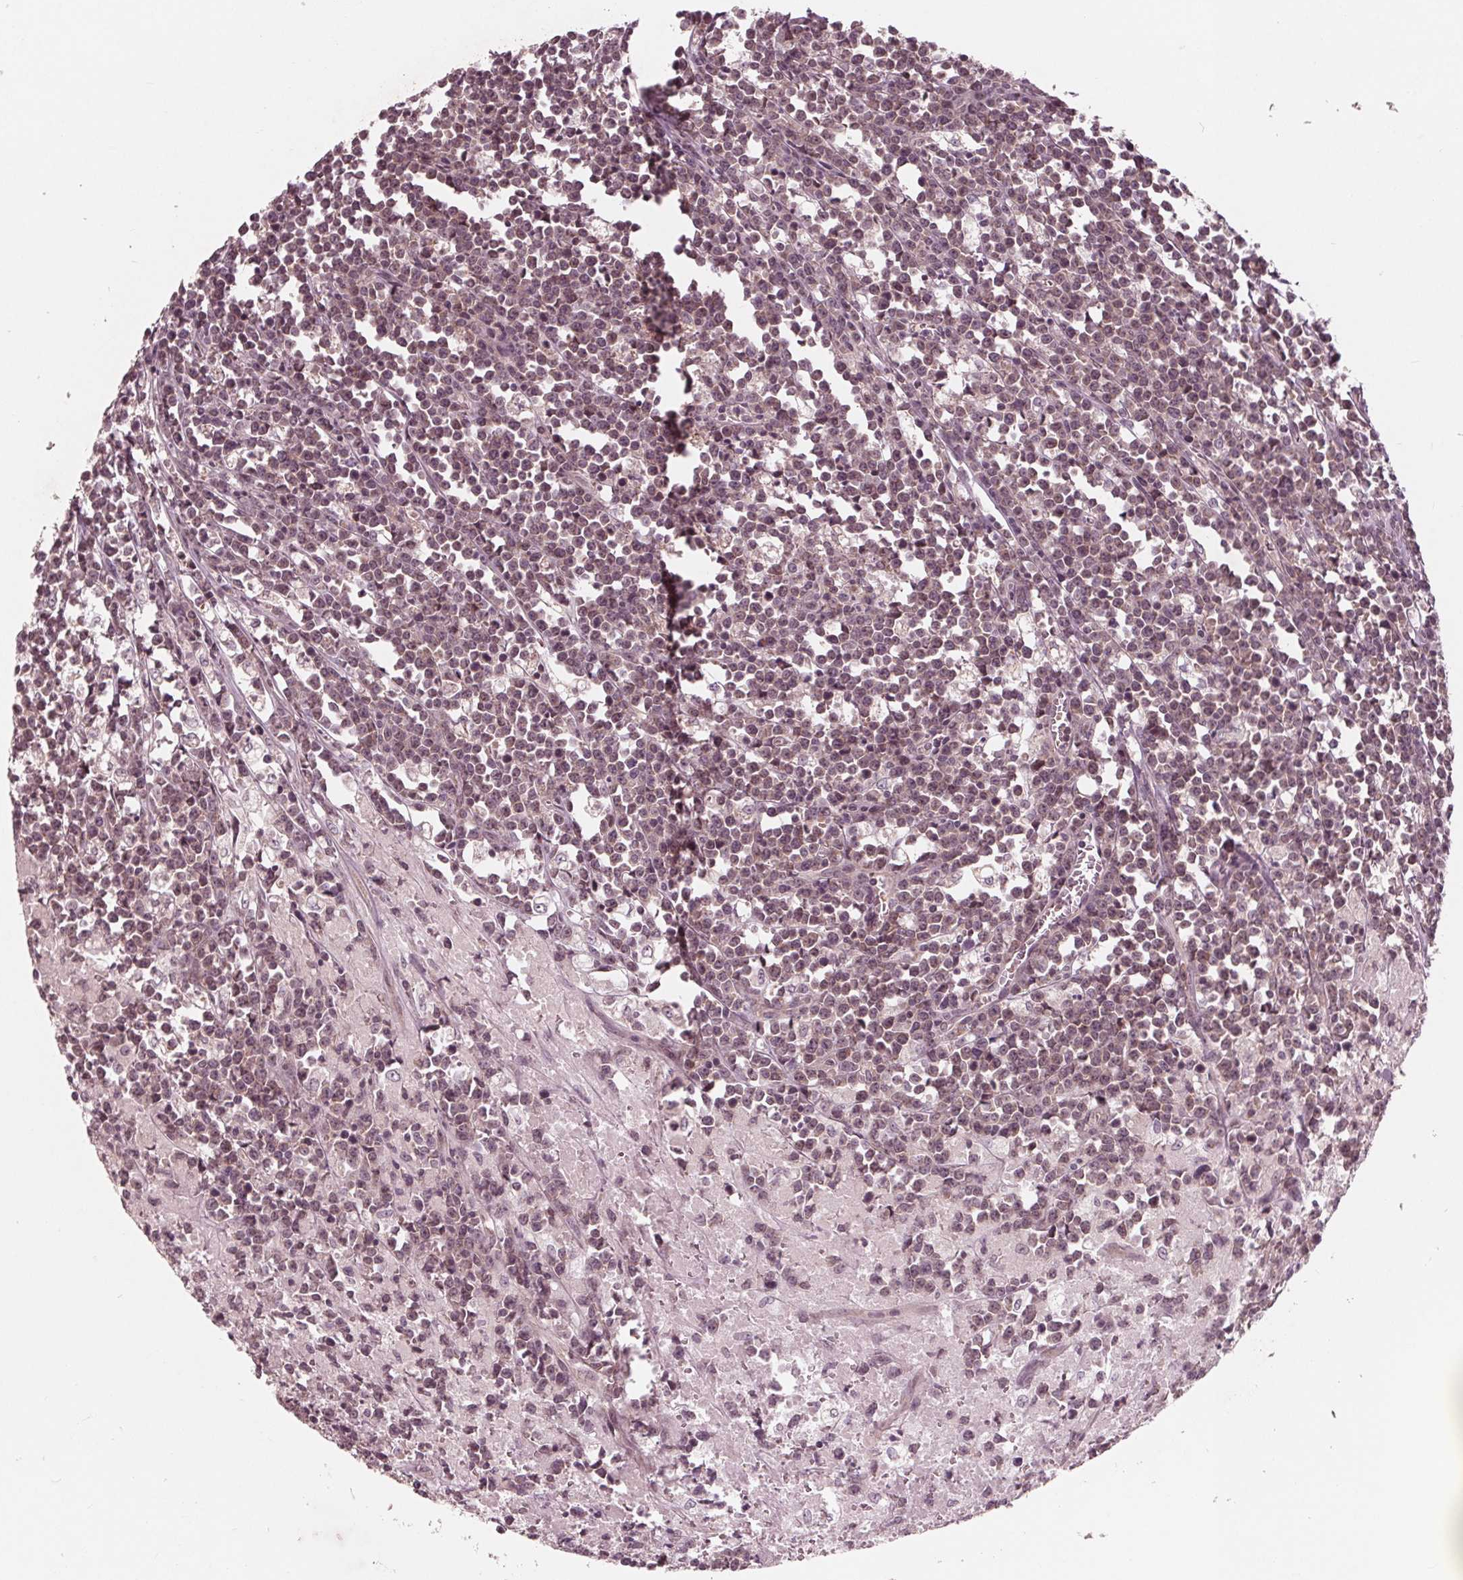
{"staining": {"intensity": "weak", "quantity": "25%-75%", "location": "cytoplasmic/membranous"}, "tissue": "lymphoma", "cell_type": "Tumor cells", "image_type": "cancer", "snomed": [{"axis": "morphology", "description": "Malignant lymphoma, non-Hodgkin's type, High grade"}, {"axis": "topography", "description": "Small intestine"}], "caption": "Weak cytoplasmic/membranous positivity is identified in about 25%-75% of tumor cells in malignant lymphoma, non-Hodgkin's type (high-grade). The protein of interest is stained brown, and the nuclei are stained in blue (DAB IHC with brightfield microscopy, high magnification).", "gene": "UBALD1", "patient": {"sex": "female", "age": 56}}